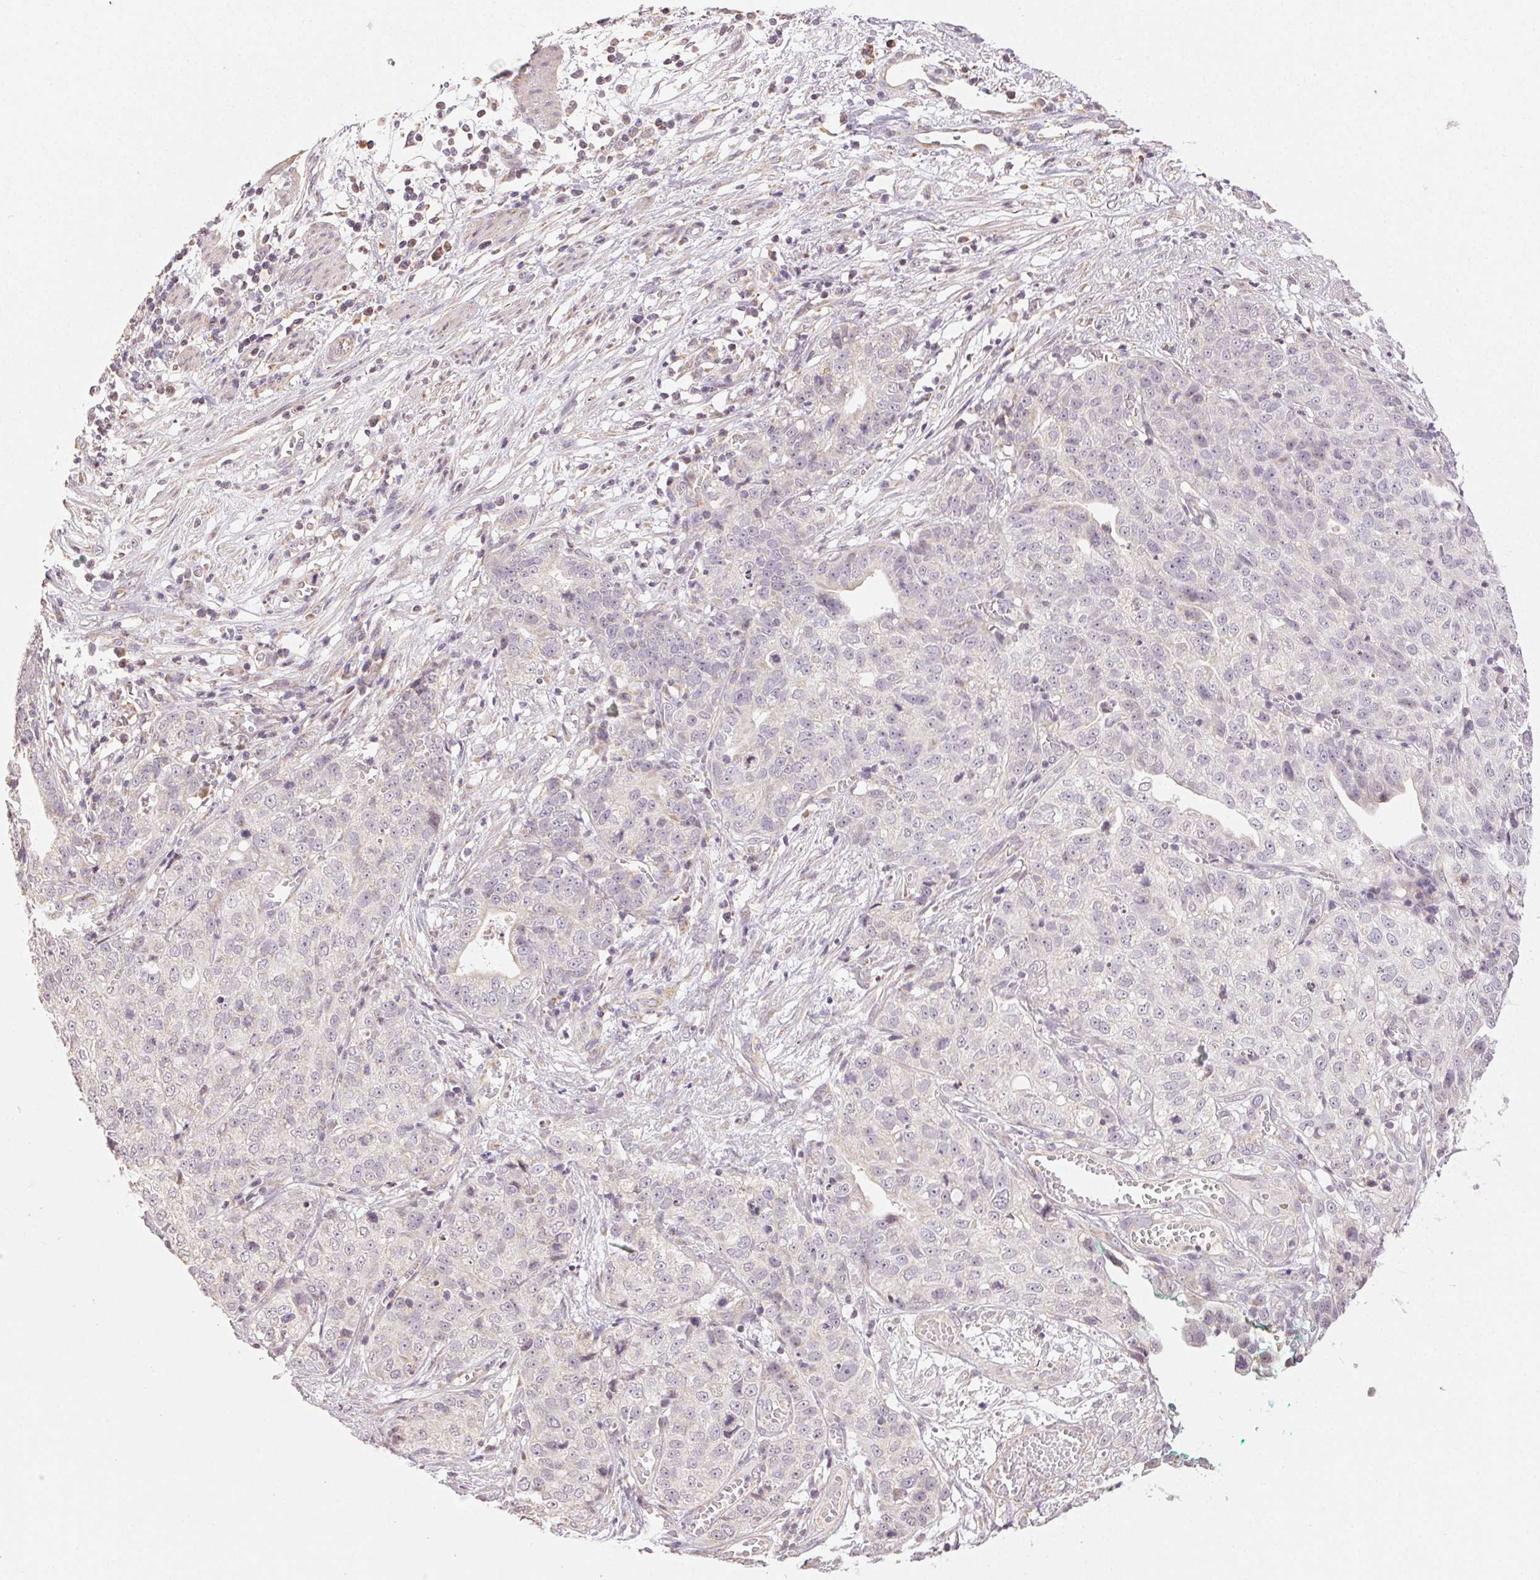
{"staining": {"intensity": "negative", "quantity": "none", "location": "none"}, "tissue": "stomach cancer", "cell_type": "Tumor cells", "image_type": "cancer", "snomed": [{"axis": "morphology", "description": "Adenocarcinoma, NOS"}, {"axis": "topography", "description": "Stomach, upper"}], "caption": "Tumor cells are negative for brown protein staining in stomach adenocarcinoma.", "gene": "CLASP1", "patient": {"sex": "female", "age": 67}}